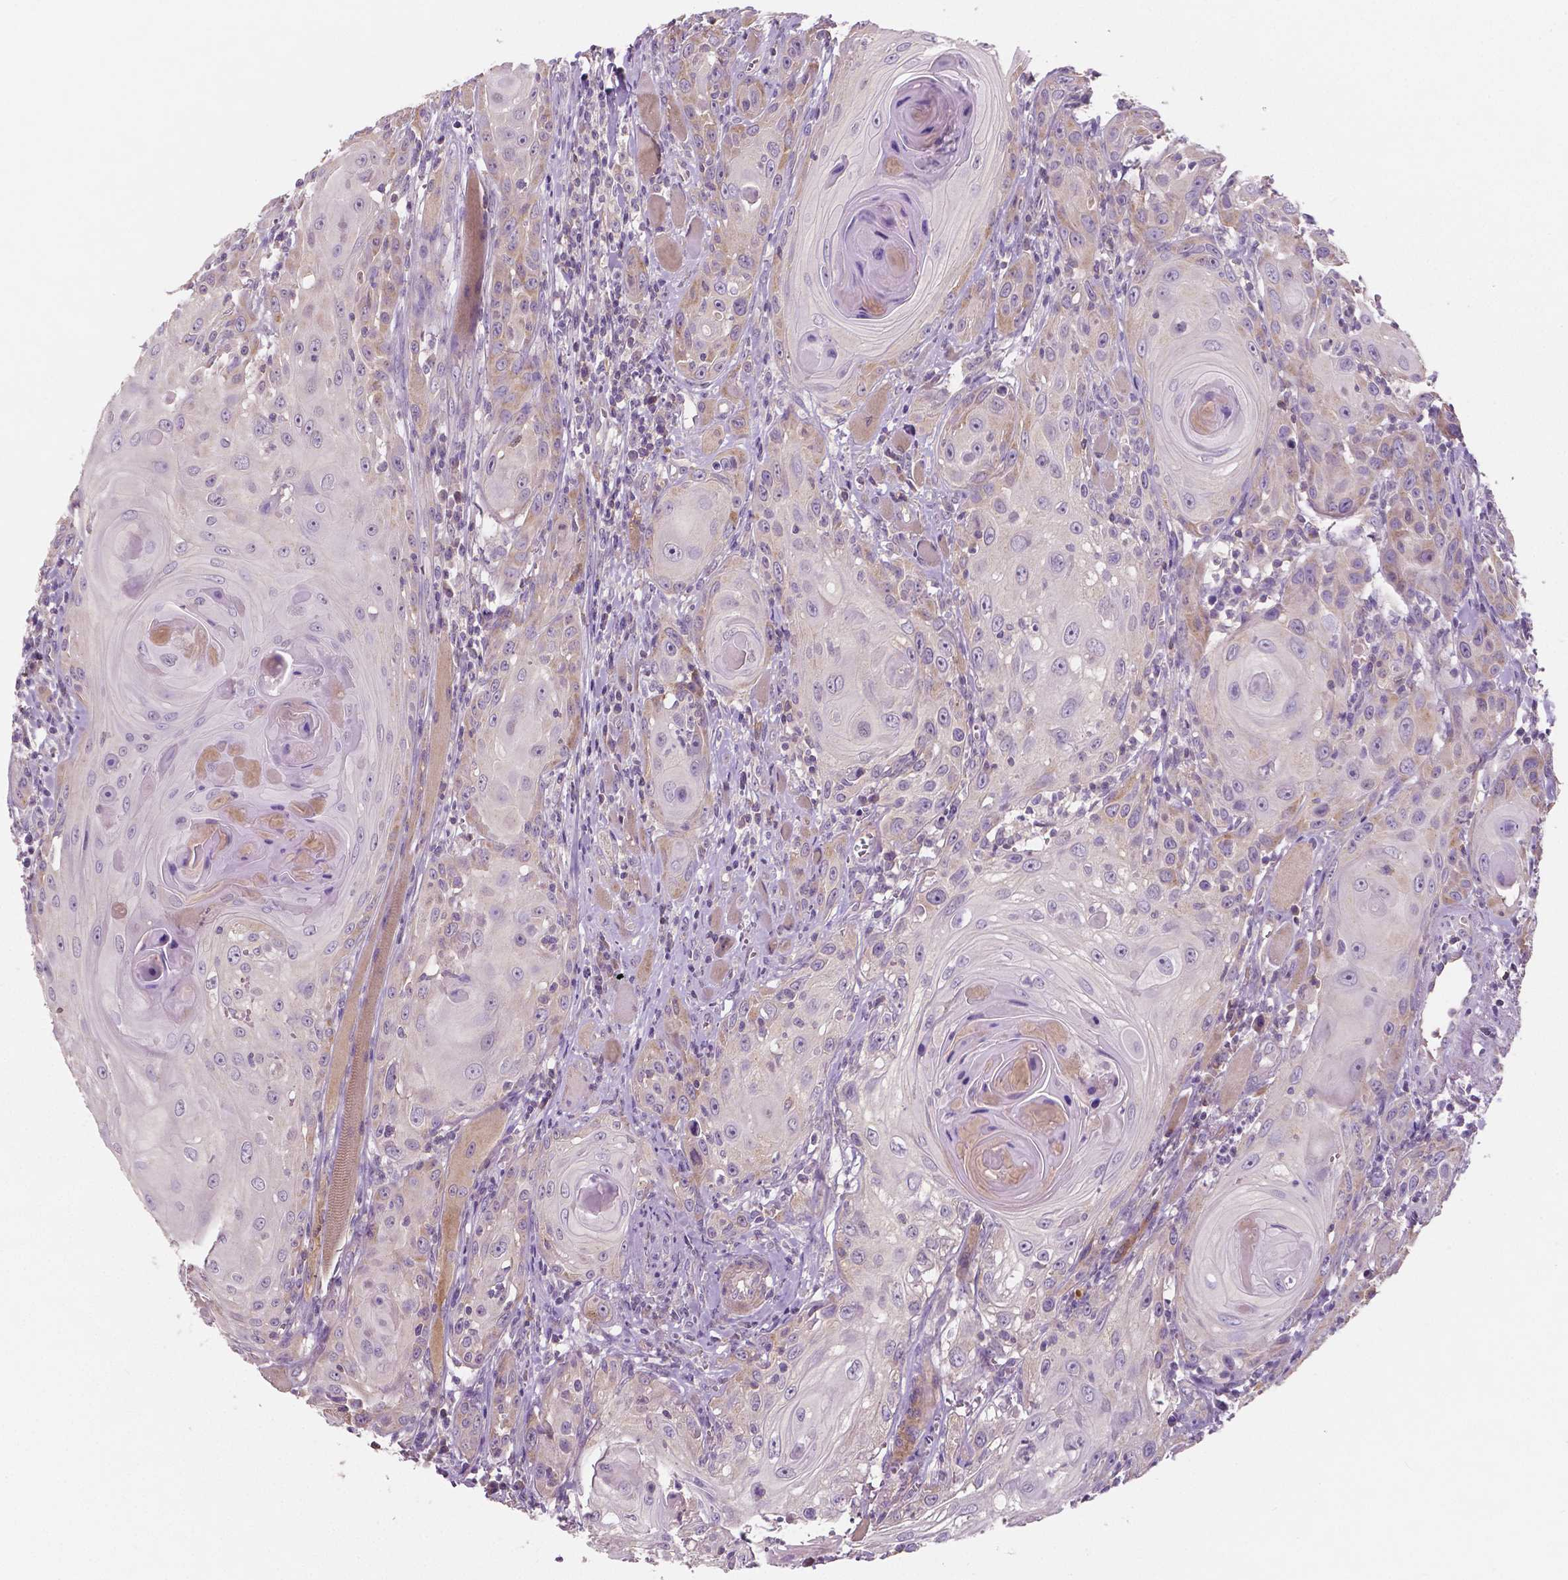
{"staining": {"intensity": "negative", "quantity": "none", "location": "none"}, "tissue": "head and neck cancer", "cell_type": "Tumor cells", "image_type": "cancer", "snomed": [{"axis": "morphology", "description": "Squamous cell carcinoma, NOS"}, {"axis": "topography", "description": "Head-Neck"}], "caption": "DAB immunohistochemical staining of head and neck cancer (squamous cell carcinoma) demonstrates no significant staining in tumor cells.", "gene": "LSM14B", "patient": {"sex": "female", "age": 80}}